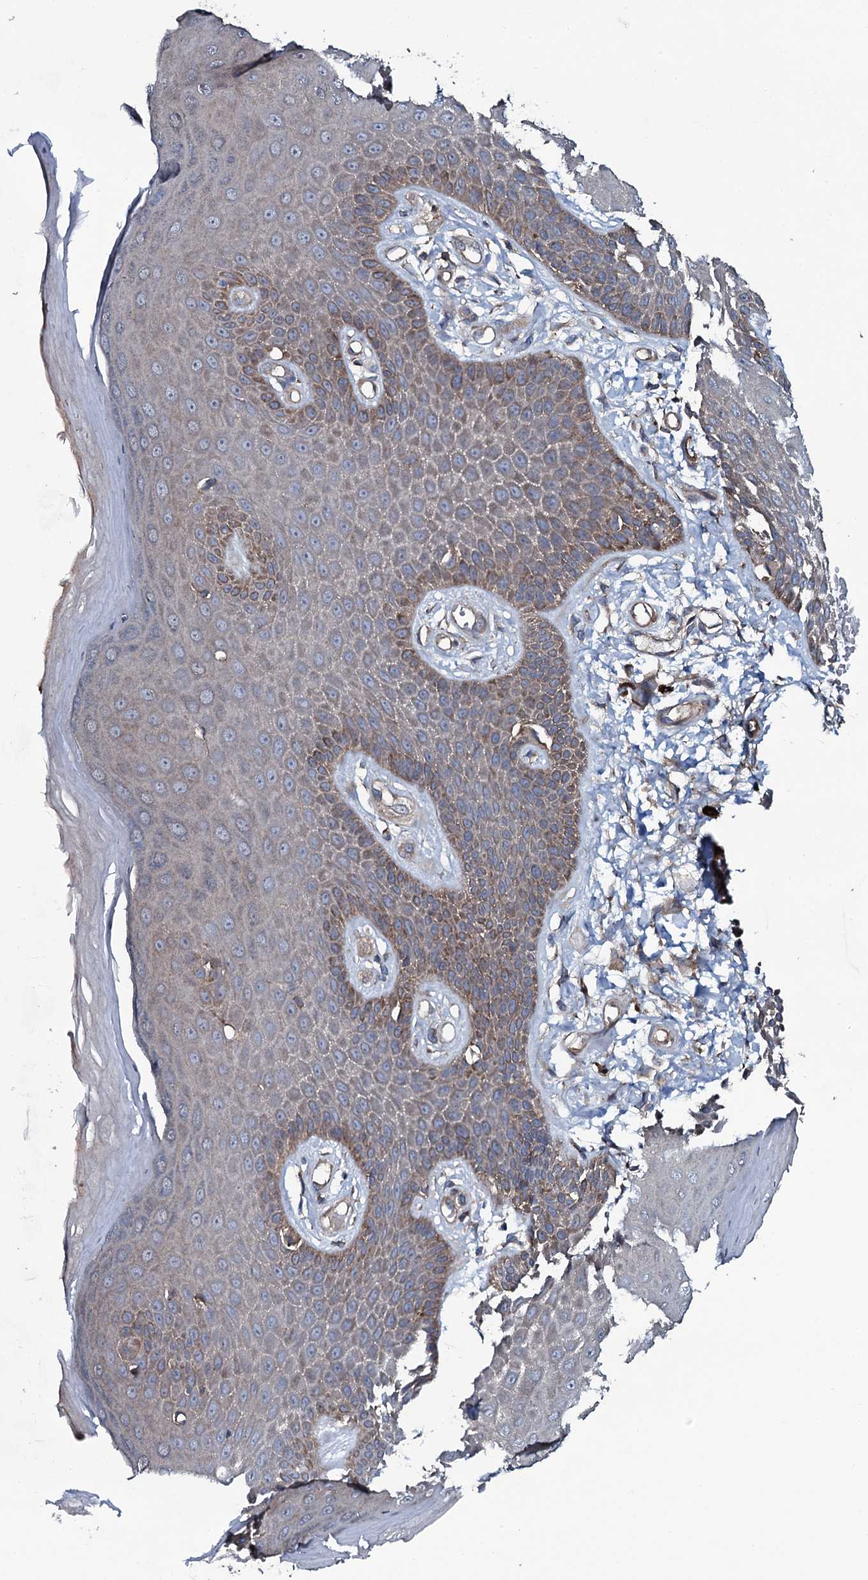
{"staining": {"intensity": "moderate", "quantity": "25%-75%", "location": "cytoplasmic/membranous"}, "tissue": "skin", "cell_type": "Epidermal cells", "image_type": "normal", "snomed": [{"axis": "morphology", "description": "Normal tissue, NOS"}, {"axis": "topography", "description": "Anal"}], "caption": "This image exhibits immunohistochemistry (IHC) staining of unremarkable skin, with medium moderate cytoplasmic/membranous expression in approximately 25%-75% of epidermal cells.", "gene": "USPL1", "patient": {"sex": "male", "age": 78}}